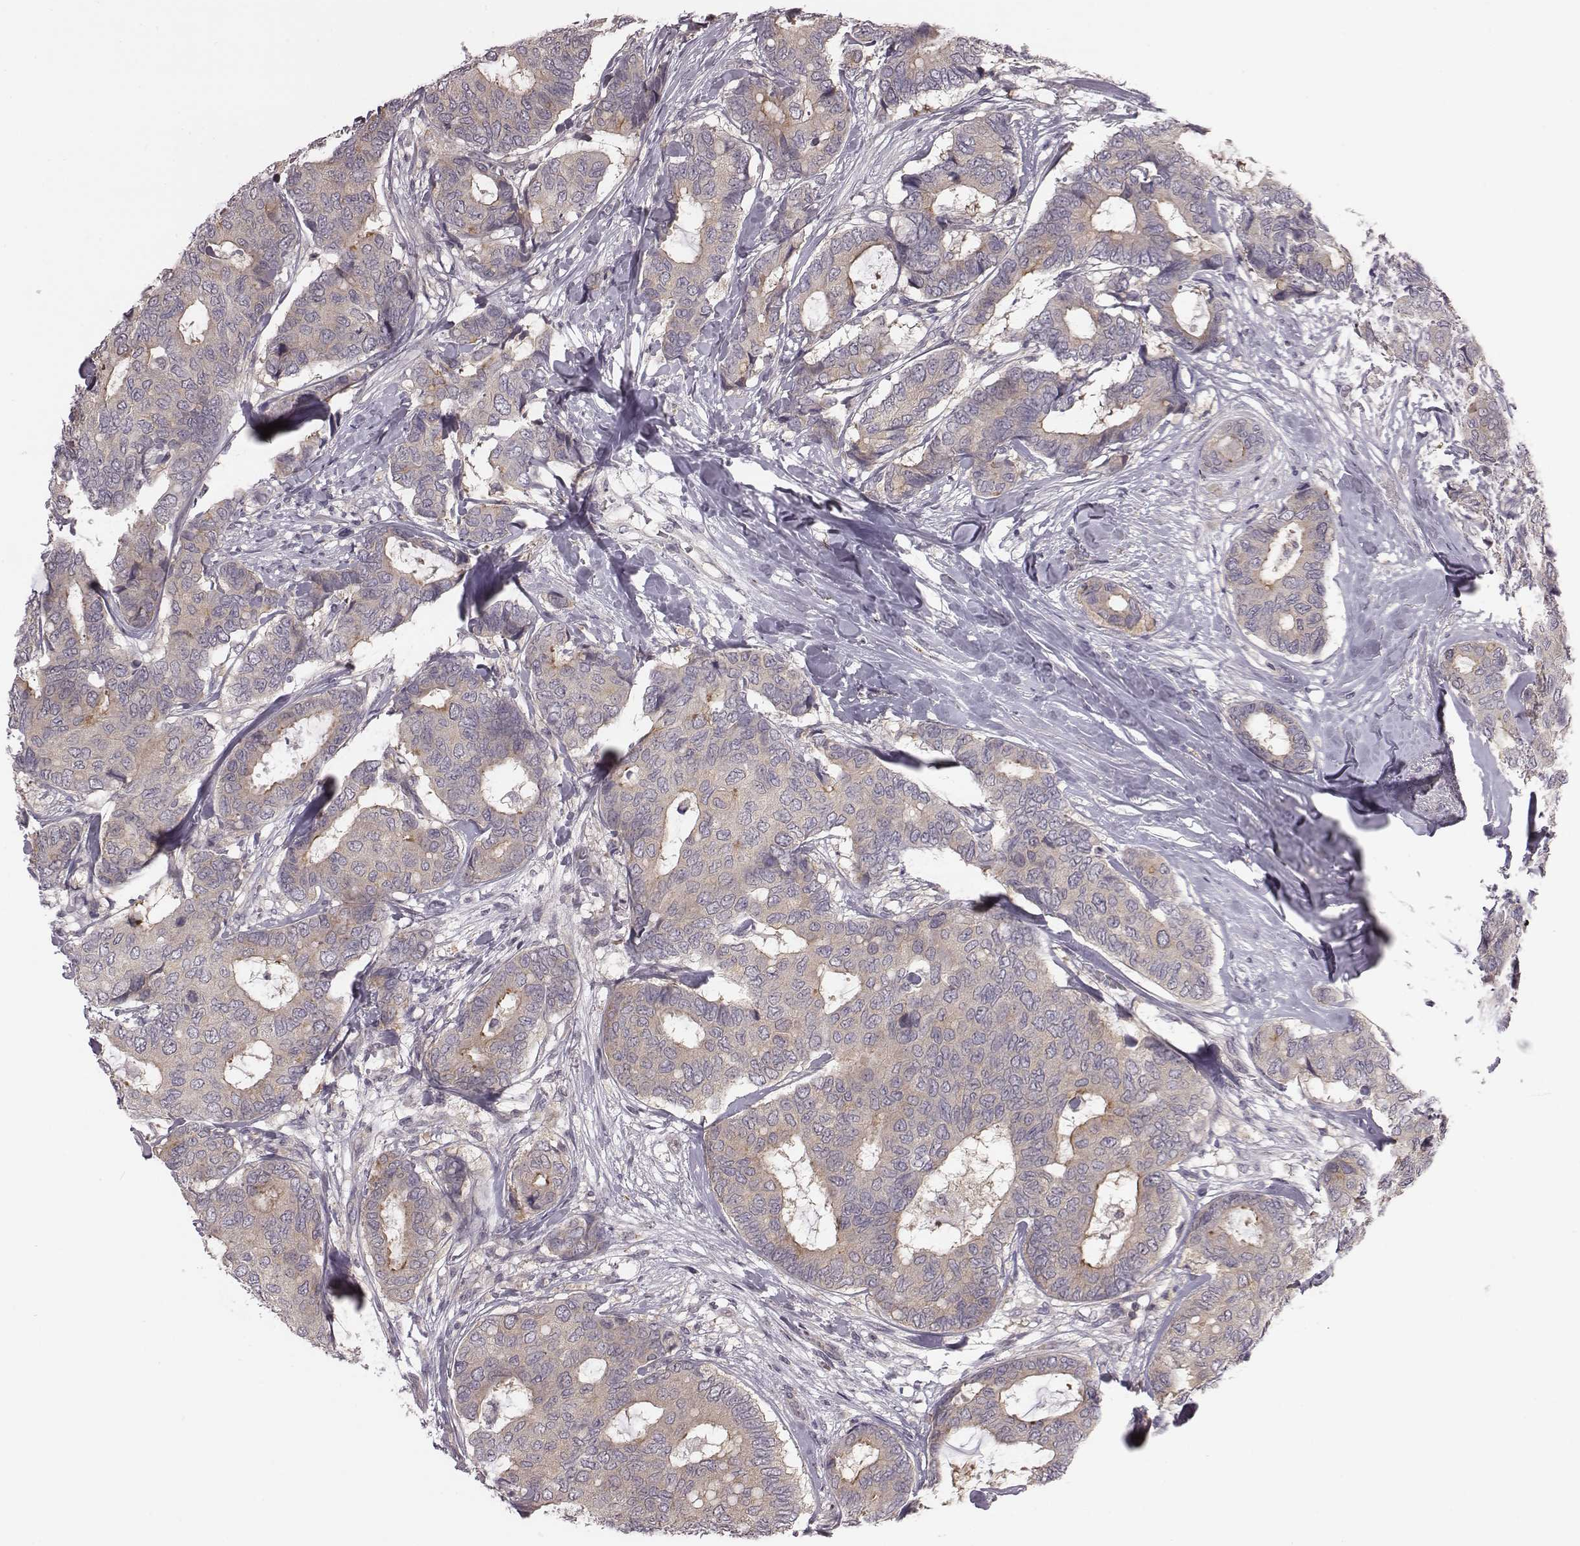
{"staining": {"intensity": "weak", "quantity": "<25%", "location": "cytoplasmic/membranous"}, "tissue": "breast cancer", "cell_type": "Tumor cells", "image_type": "cancer", "snomed": [{"axis": "morphology", "description": "Duct carcinoma"}, {"axis": "topography", "description": "Breast"}], "caption": "High magnification brightfield microscopy of breast cancer stained with DAB (brown) and counterstained with hematoxylin (blue): tumor cells show no significant staining.", "gene": "BICDL1", "patient": {"sex": "female", "age": 75}}